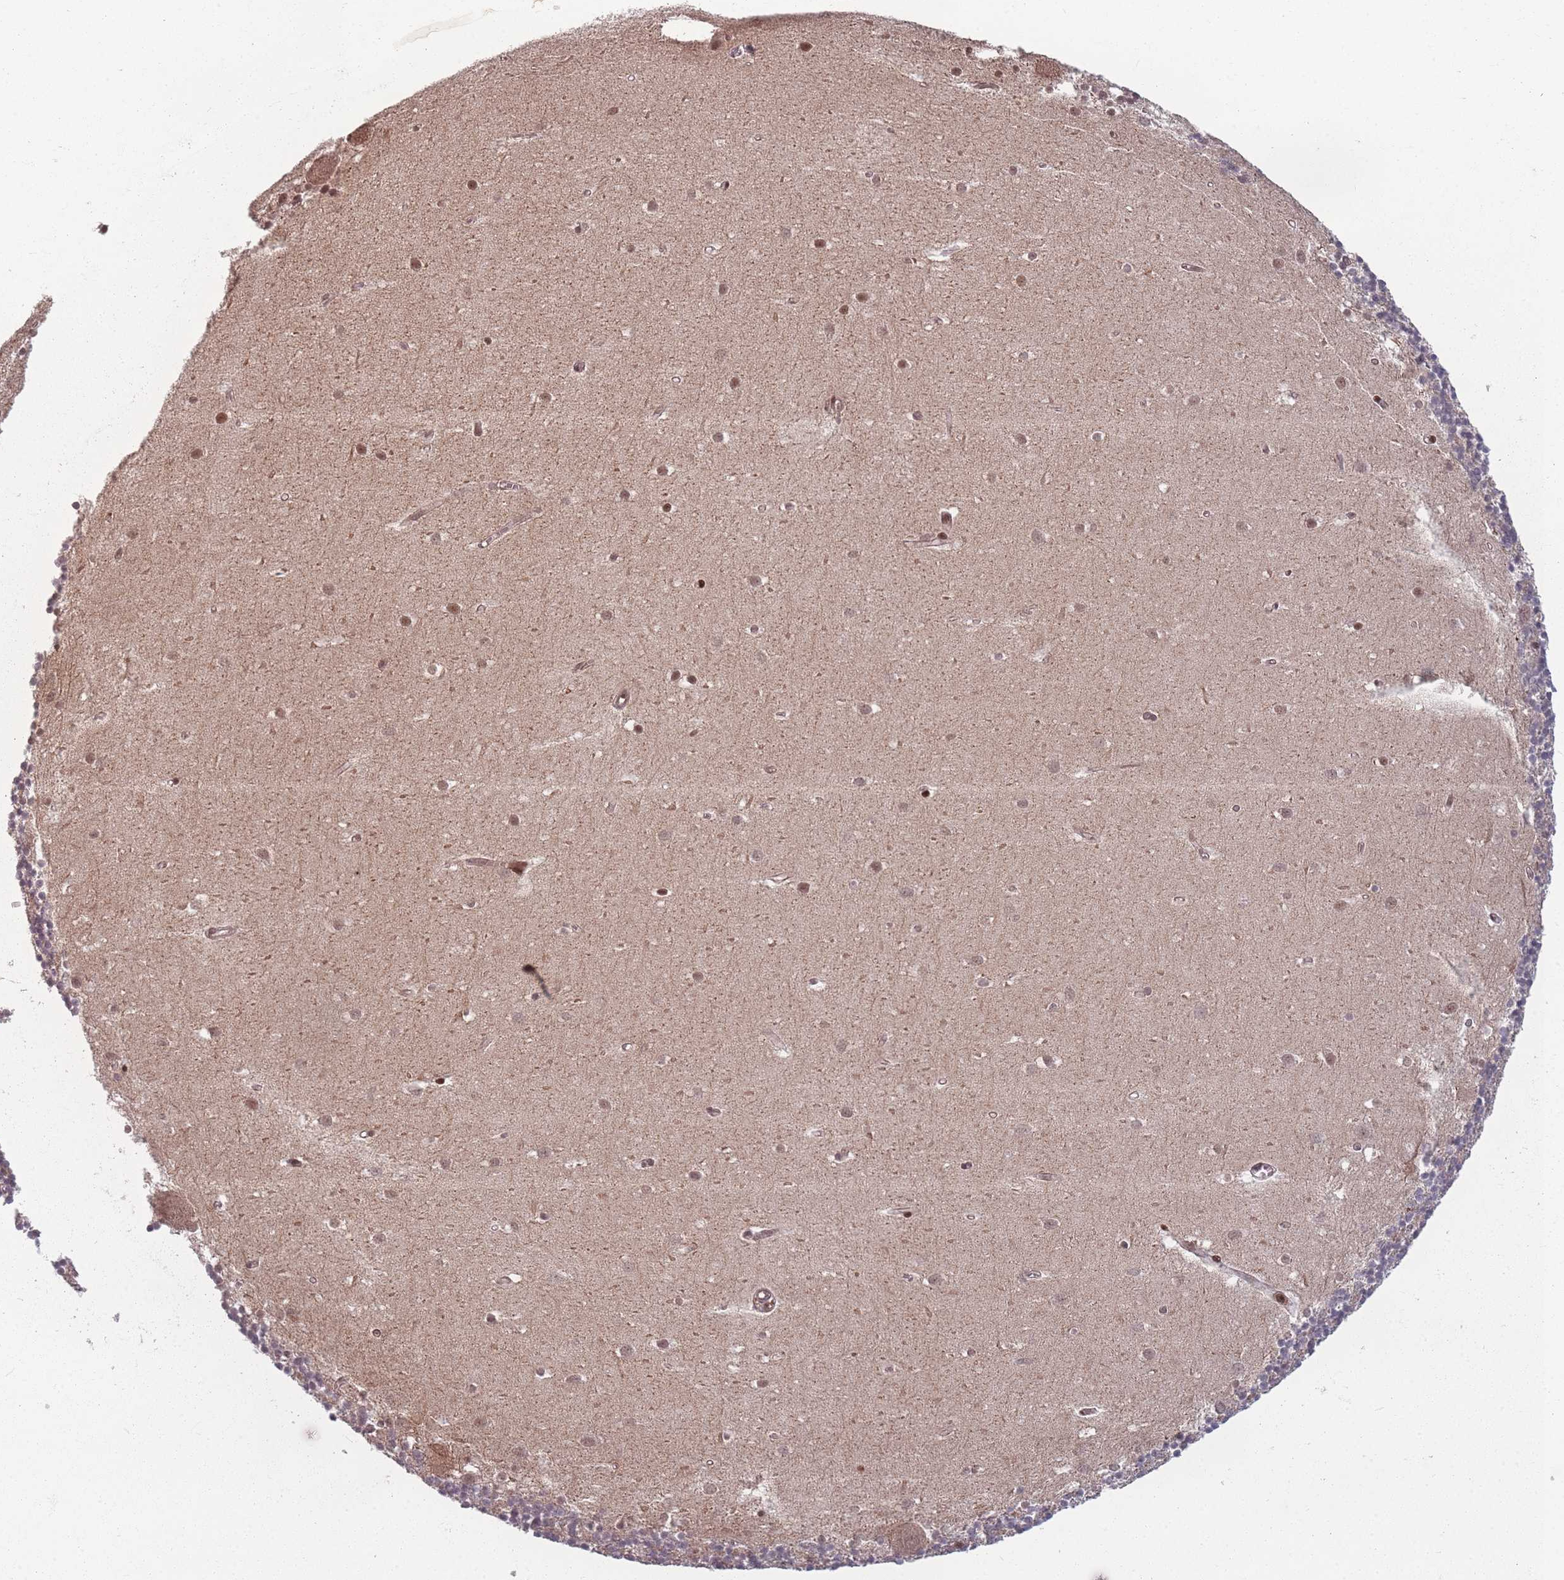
{"staining": {"intensity": "moderate", "quantity": "25%-75%", "location": "cytoplasmic/membranous"}, "tissue": "cerebellum", "cell_type": "Cells in granular layer", "image_type": "normal", "snomed": [{"axis": "morphology", "description": "Normal tissue, NOS"}, {"axis": "topography", "description": "Cerebellum"}], "caption": "Brown immunohistochemical staining in unremarkable cerebellum reveals moderate cytoplasmic/membranous positivity in approximately 25%-75% of cells in granular layer. Ihc stains the protein of interest in brown and the nuclei are stained blue.", "gene": "WDR55", "patient": {"sex": "male", "age": 54}}